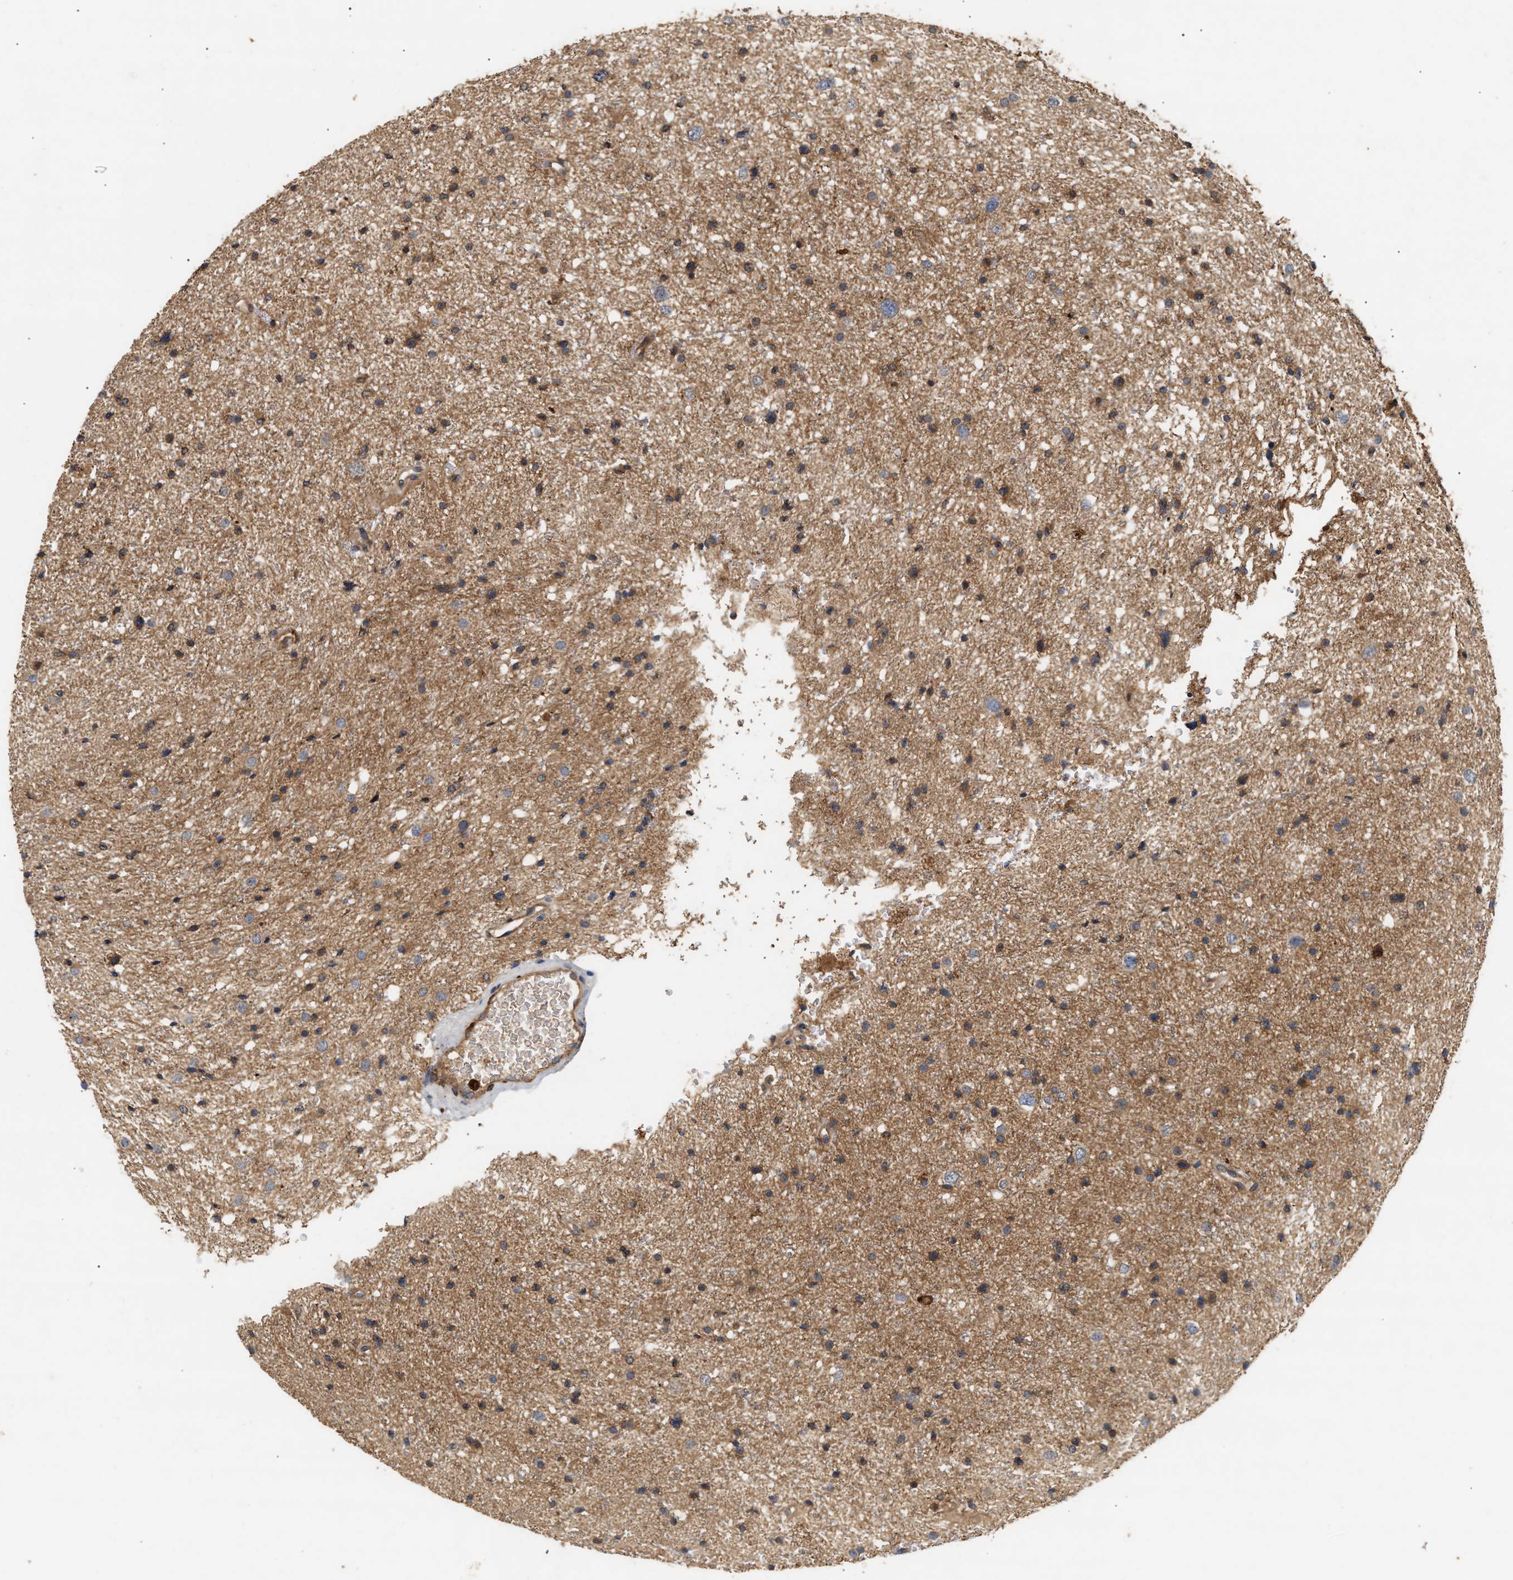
{"staining": {"intensity": "moderate", "quantity": ">75%", "location": "cytoplasmic/membranous"}, "tissue": "glioma", "cell_type": "Tumor cells", "image_type": "cancer", "snomed": [{"axis": "morphology", "description": "Glioma, malignant, Low grade"}, {"axis": "topography", "description": "Brain"}], "caption": "The photomicrograph displays a brown stain indicating the presence of a protein in the cytoplasmic/membranous of tumor cells in glioma.", "gene": "PLCD1", "patient": {"sex": "female", "age": 37}}